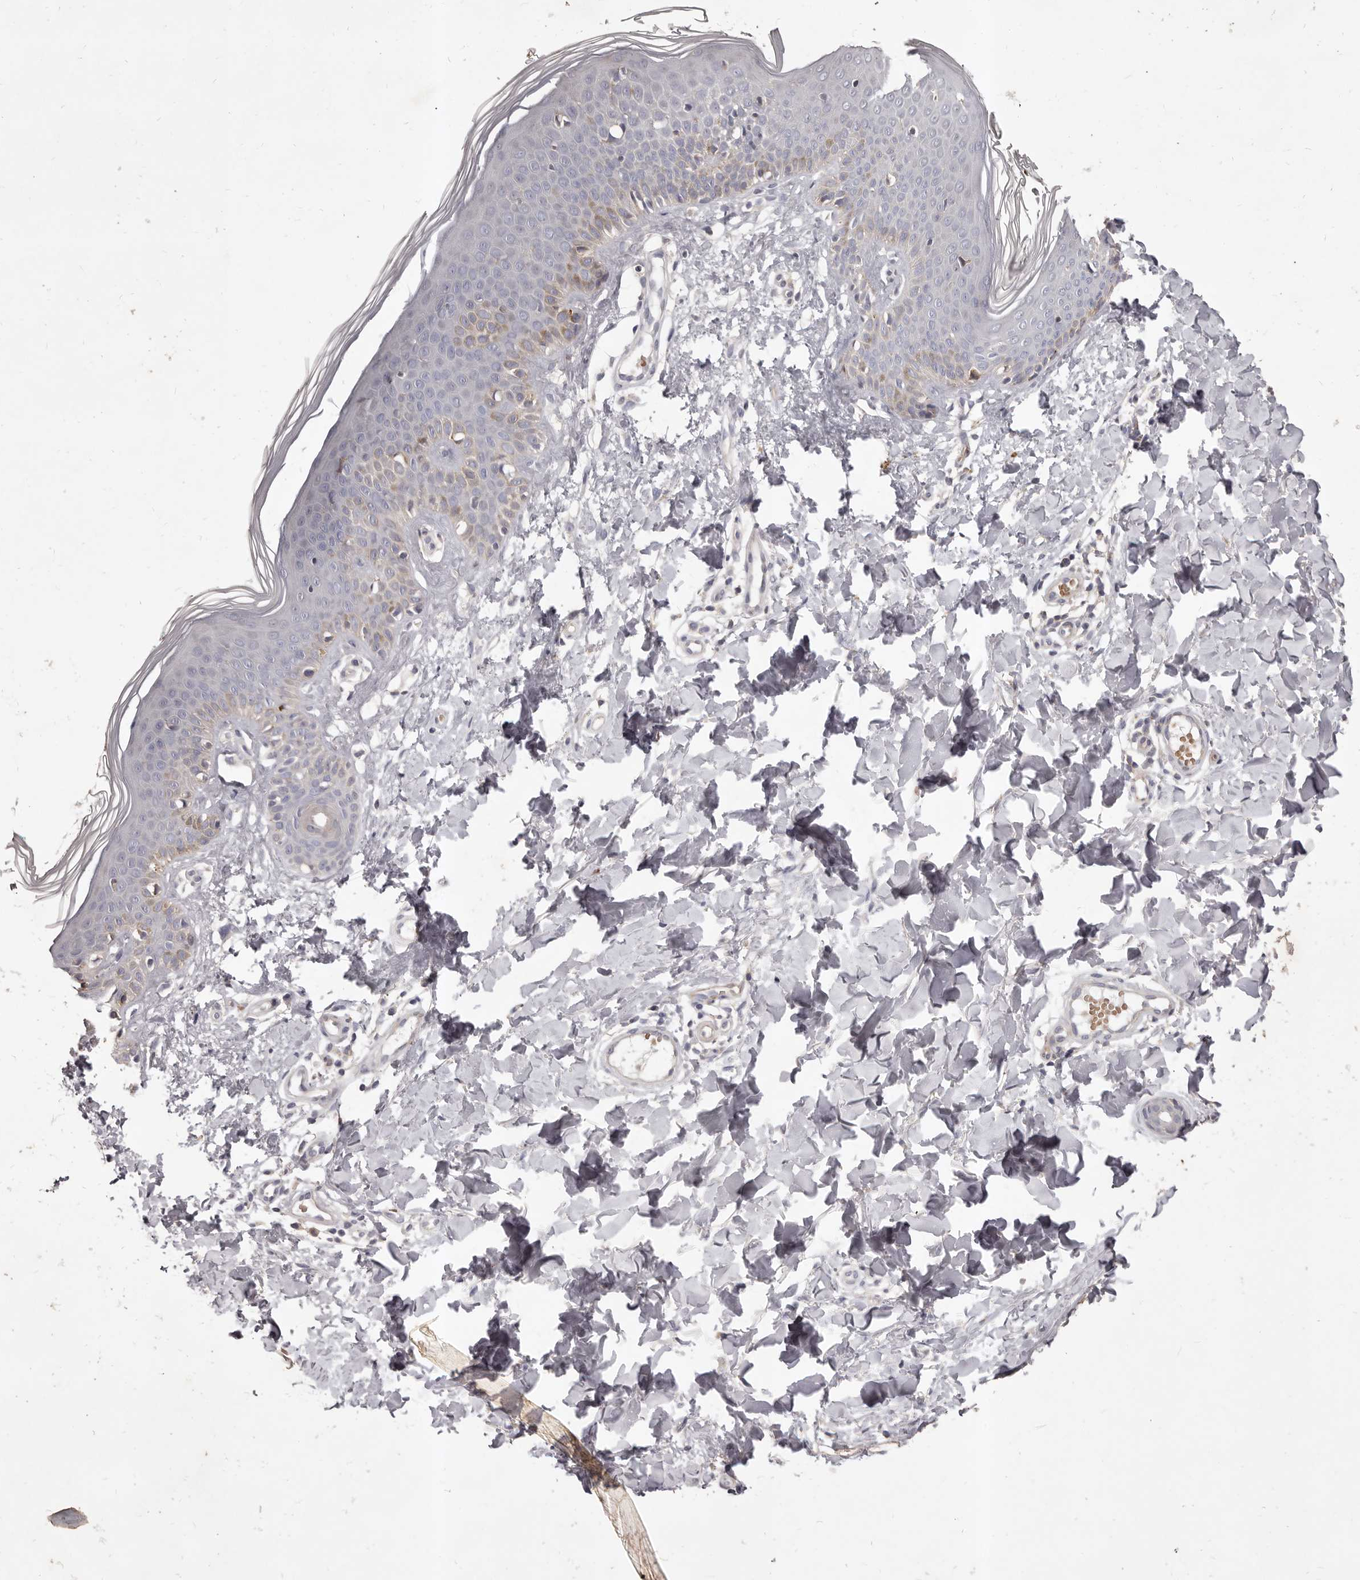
{"staining": {"intensity": "negative", "quantity": "none", "location": "none"}, "tissue": "skin", "cell_type": "Fibroblasts", "image_type": "normal", "snomed": [{"axis": "morphology", "description": "Normal tissue, NOS"}, {"axis": "topography", "description": "Skin"}], "caption": "Immunohistochemistry micrograph of normal skin: human skin stained with DAB displays no significant protein expression in fibroblasts. (Brightfield microscopy of DAB (3,3'-diaminobenzidine) immunohistochemistry at high magnification).", "gene": "ALPK1", "patient": {"sex": "male", "age": 37}}